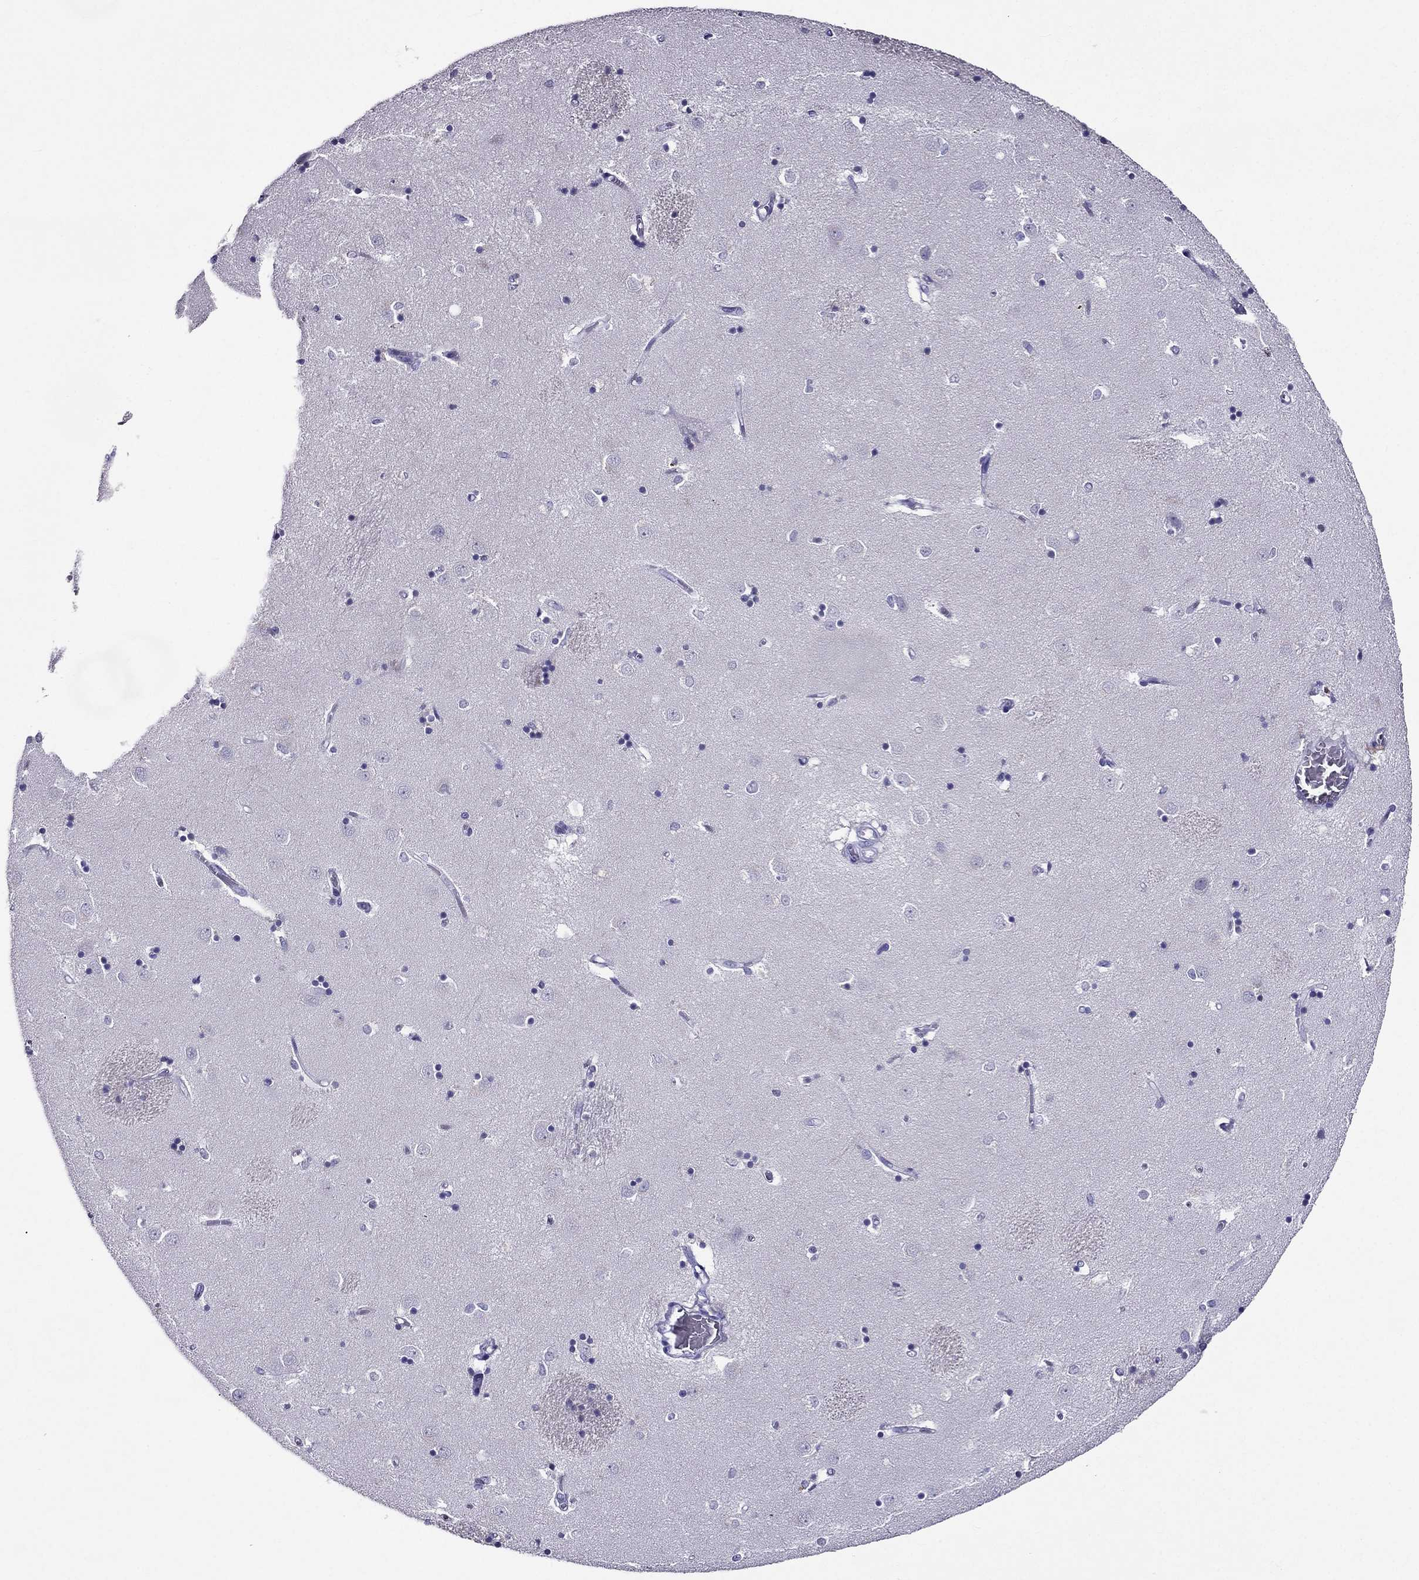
{"staining": {"intensity": "negative", "quantity": "none", "location": "none"}, "tissue": "caudate", "cell_type": "Glial cells", "image_type": "normal", "snomed": [{"axis": "morphology", "description": "Normal tissue, NOS"}, {"axis": "topography", "description": "Lateral ventricle wall"}], "caption": "Immunohistochemical staining of benign caudate shows no significant positivity in glial cells.", "gene": "ZNF541", "patient": {"sex": "male", "age": 54}}